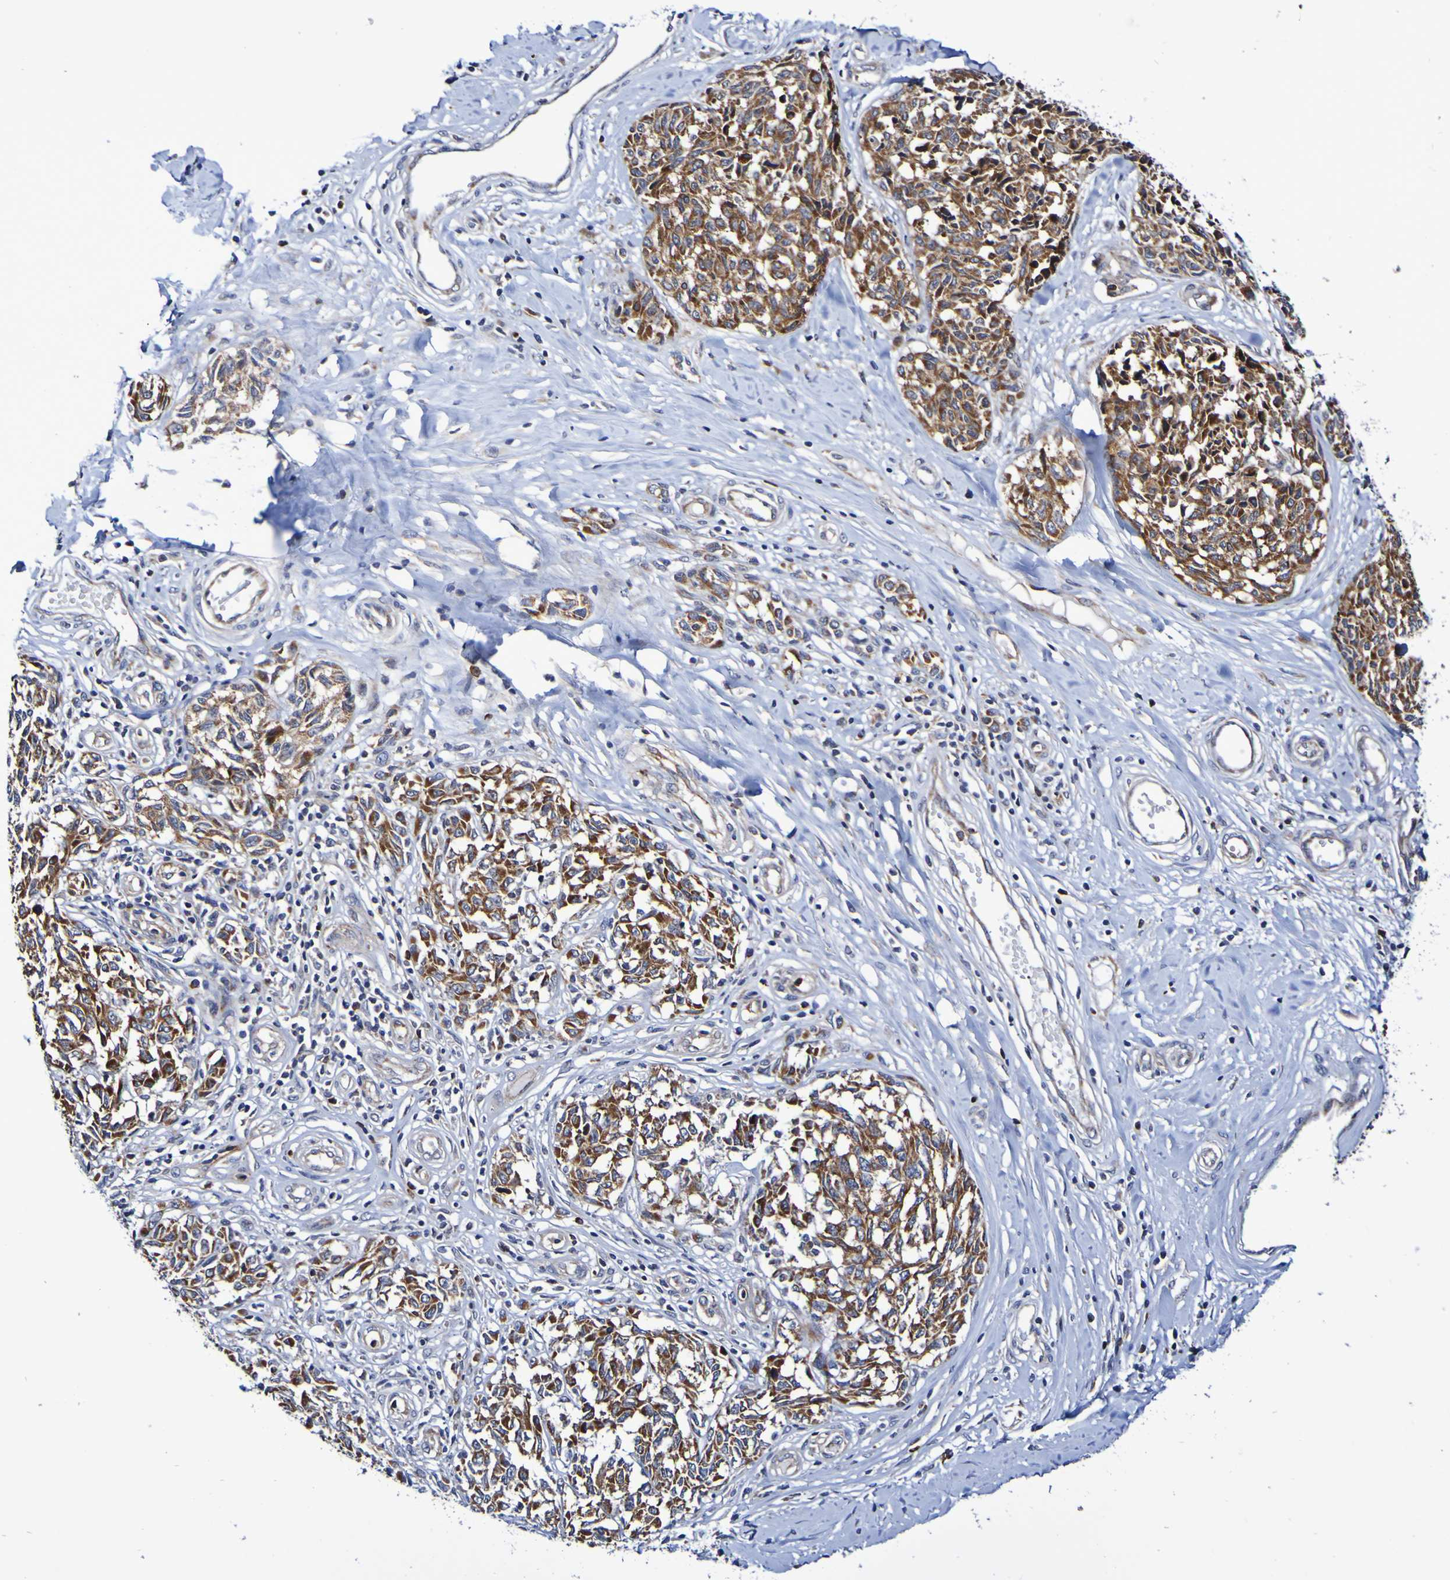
{"staining": {"intensity": "strong", "quantity": ">75%", "location": "cytoplasmic/membranous"}, "tissue": "melanoma", "cell_type": "Tumor cells", "image_type": "cancer", "snomed": [{"axis": "morphology", "description": "Malignant melanoma, NOS"}, {"axis": "topography", "description": "Skin"}], "caption": "Immunohistochemical staining of malignant melanoma demonstrates high levels of strong cytoplasmic/membranous staining in about >75% of tumor cells.", "gene": "GJB1", "patient": {"sex": "female", "age": 64}}